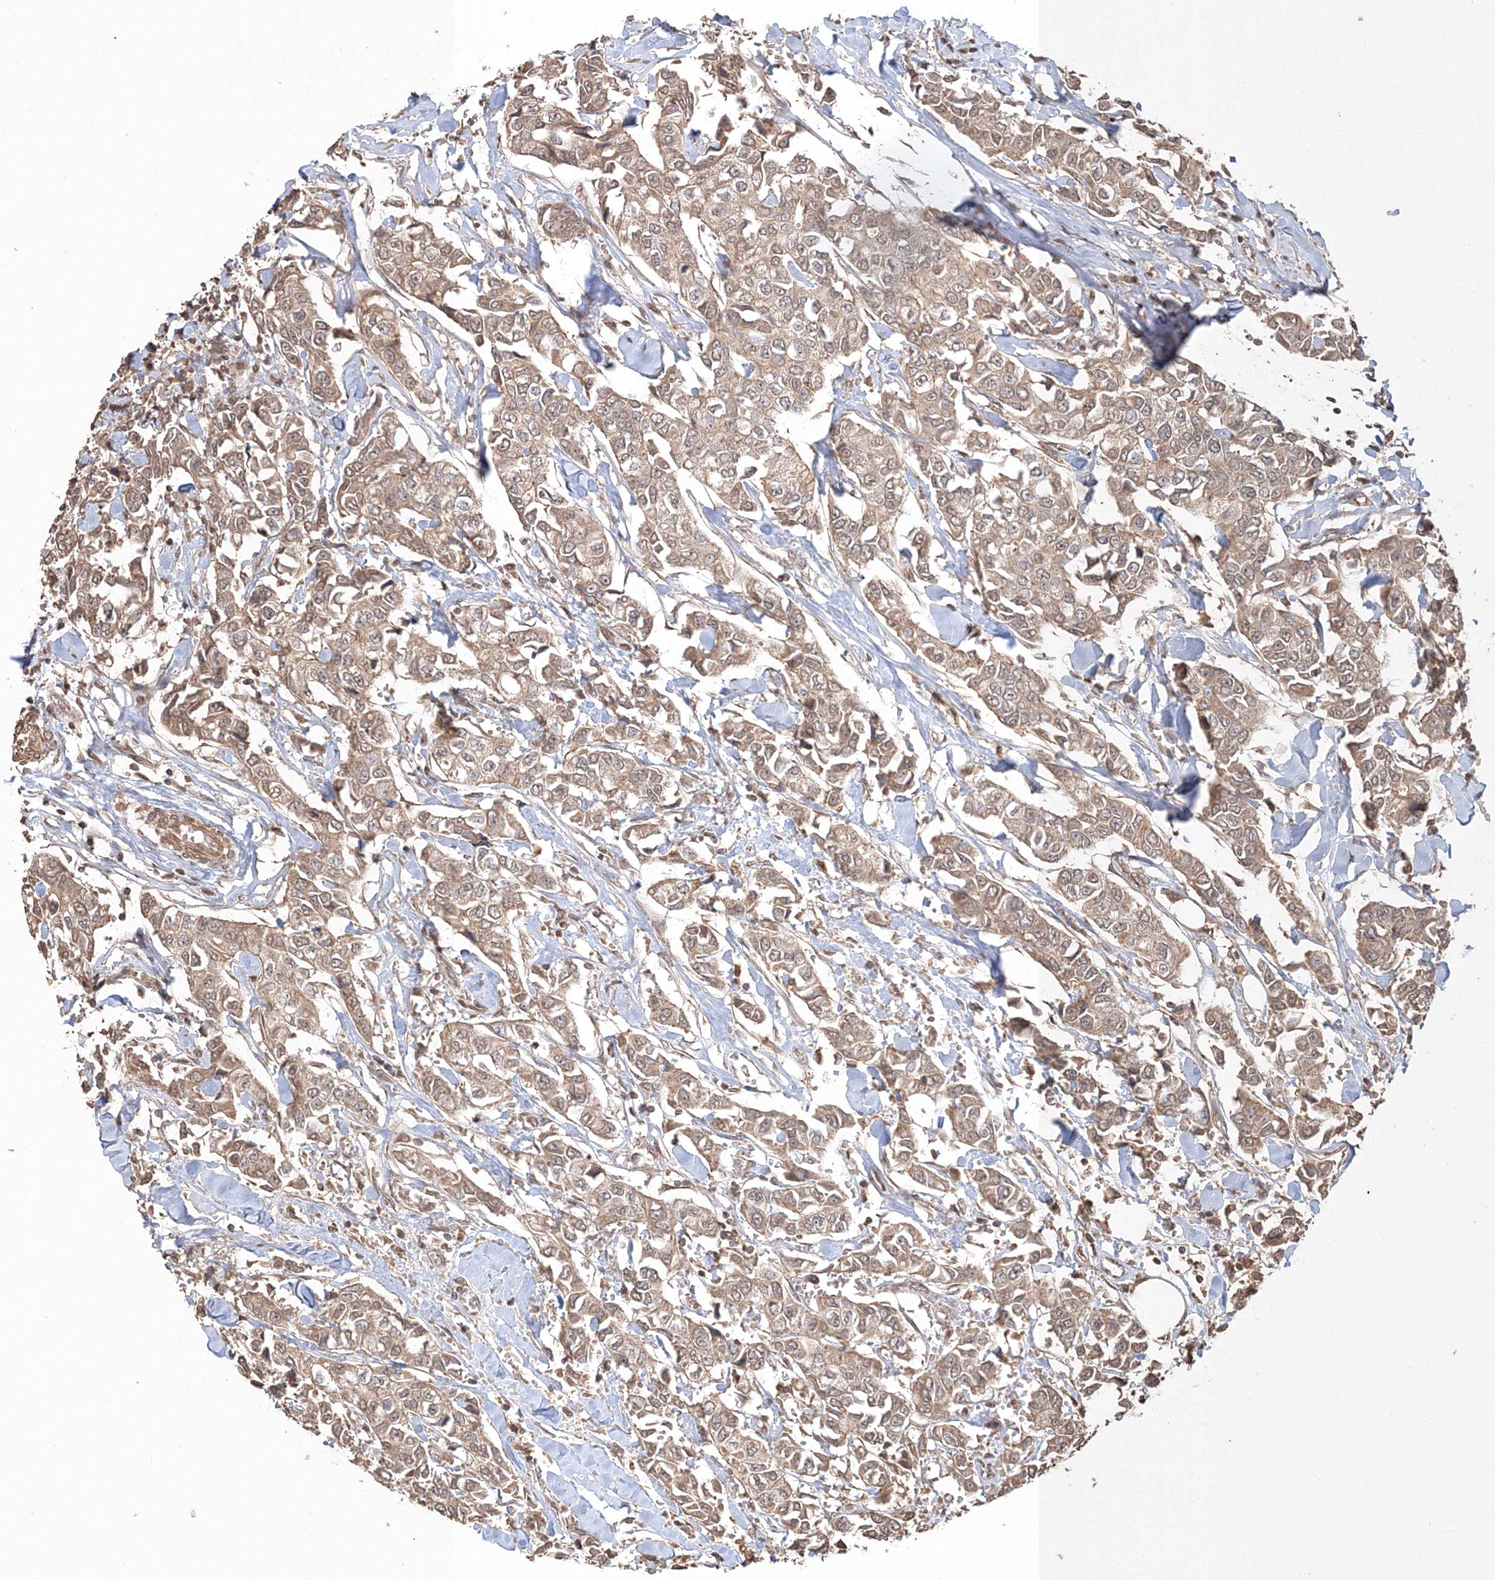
{"staining": {"intensity": "moderate", "quantity": ">75%", "location": "cytoplasmic/membranous"}, "tissue": "breast cancer", "cell_type": "Tumor cells", "image_type": "cancer", "snomed": [{"axis": "morphology", "description": "Duct carcinoma"}, {"axis": "topography", "description": "Breast"}], "caption": "Immunohistochemical staining of invasive ductal carcinoma (breast) exhibits moderate cytoplasmic/membranous protein staining in about >75% of tumor cells.", "gene": "CCDC122", "patient": {"sex": "female", "age": 80}}